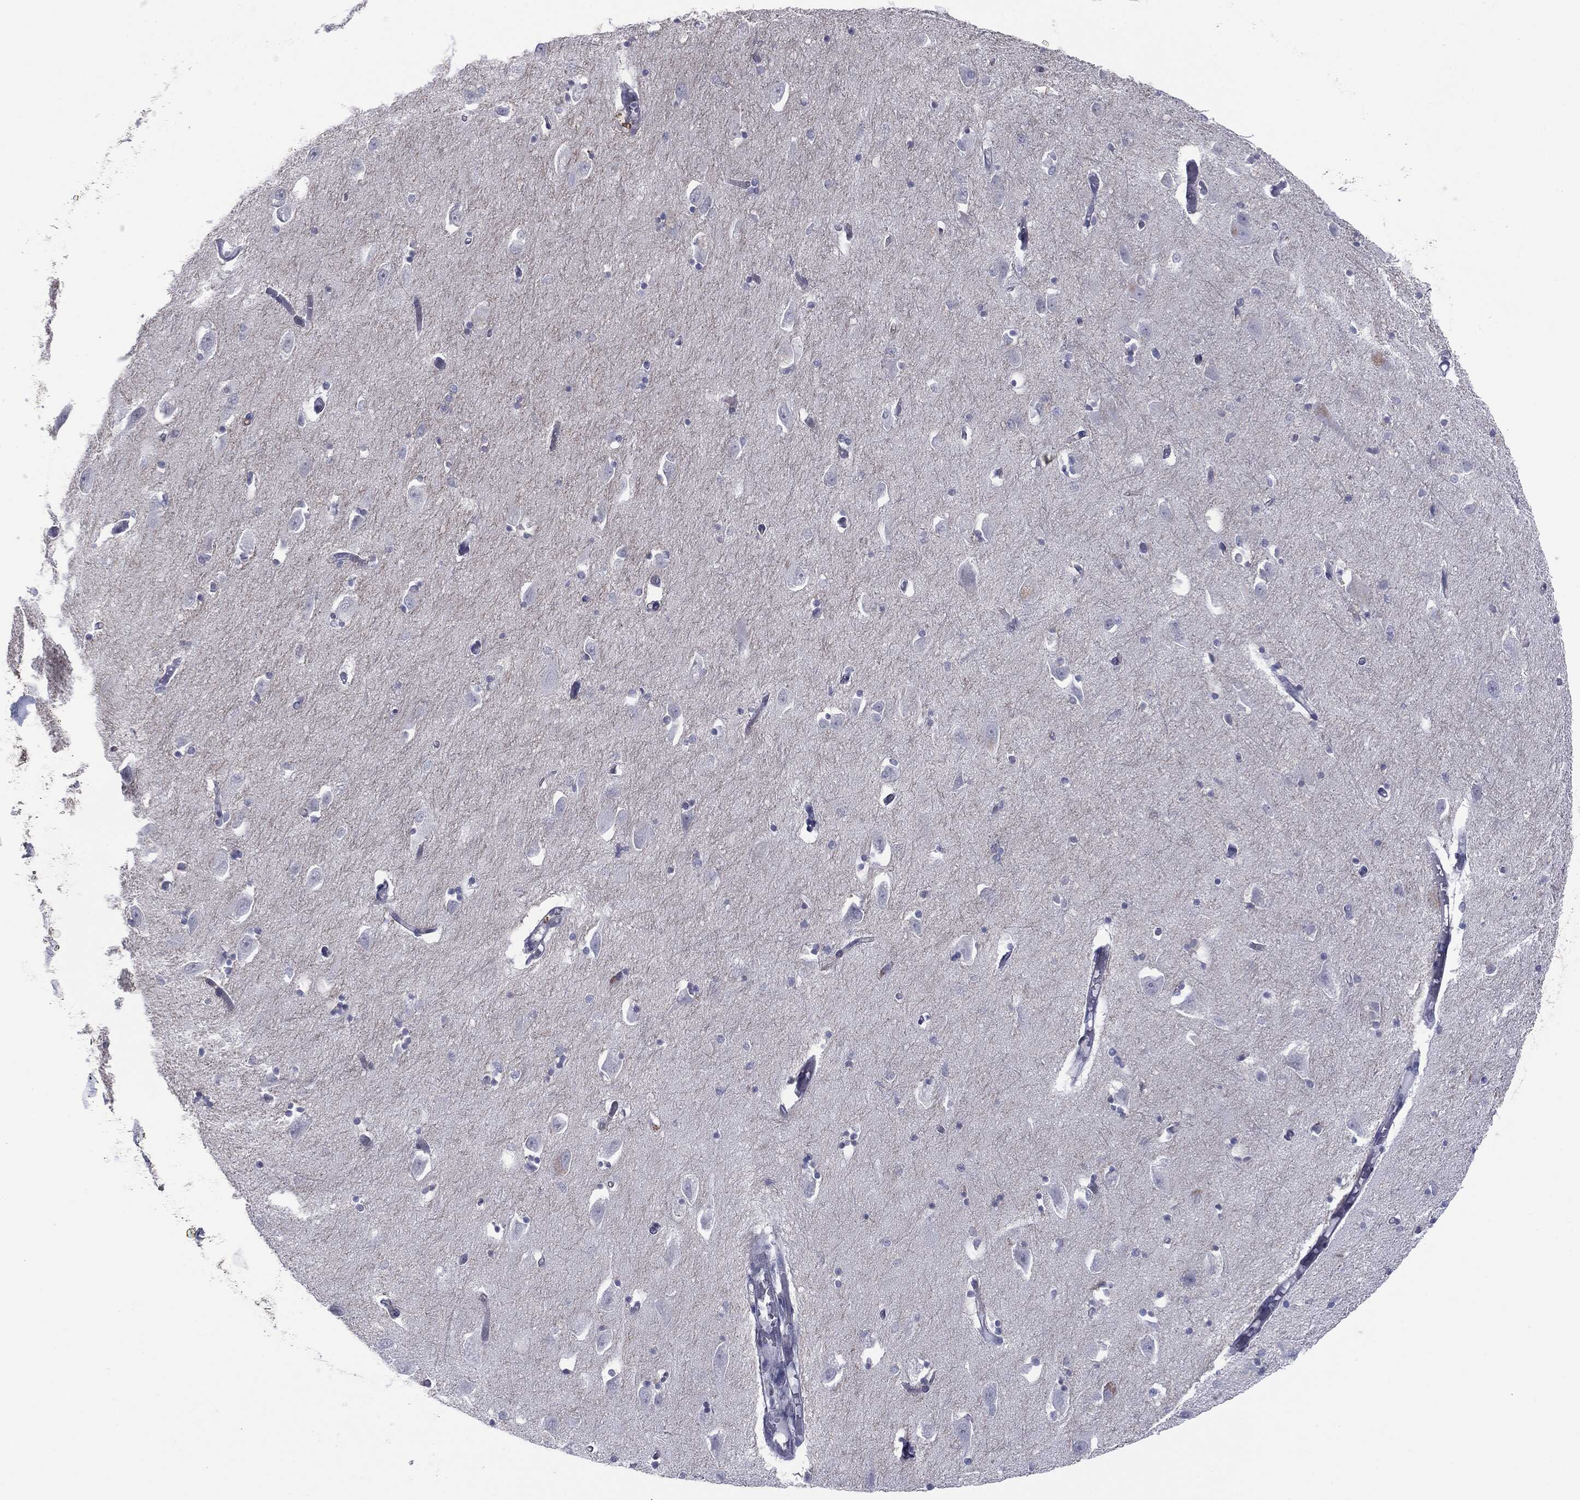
{"staining": {"intensity": "negative", "quantity": "none", "location": "none"}, "tissue": "hippocampus", "cell_type": "Glial cells", "image_type": "normal", "snomed": [{"axis": "morphology", "description": "Normal tissue, NOS"}, {"axis": "topography", "description": "Lateral ventricle wall"}, {"axis": "topography", "description": "Hippocampus"}], "caption": "Hippocampus stained for a protein using IHC displays no expression glial cells.", "gene": "SLC5A5", "patient": {"sex": "female", "age": 63}}